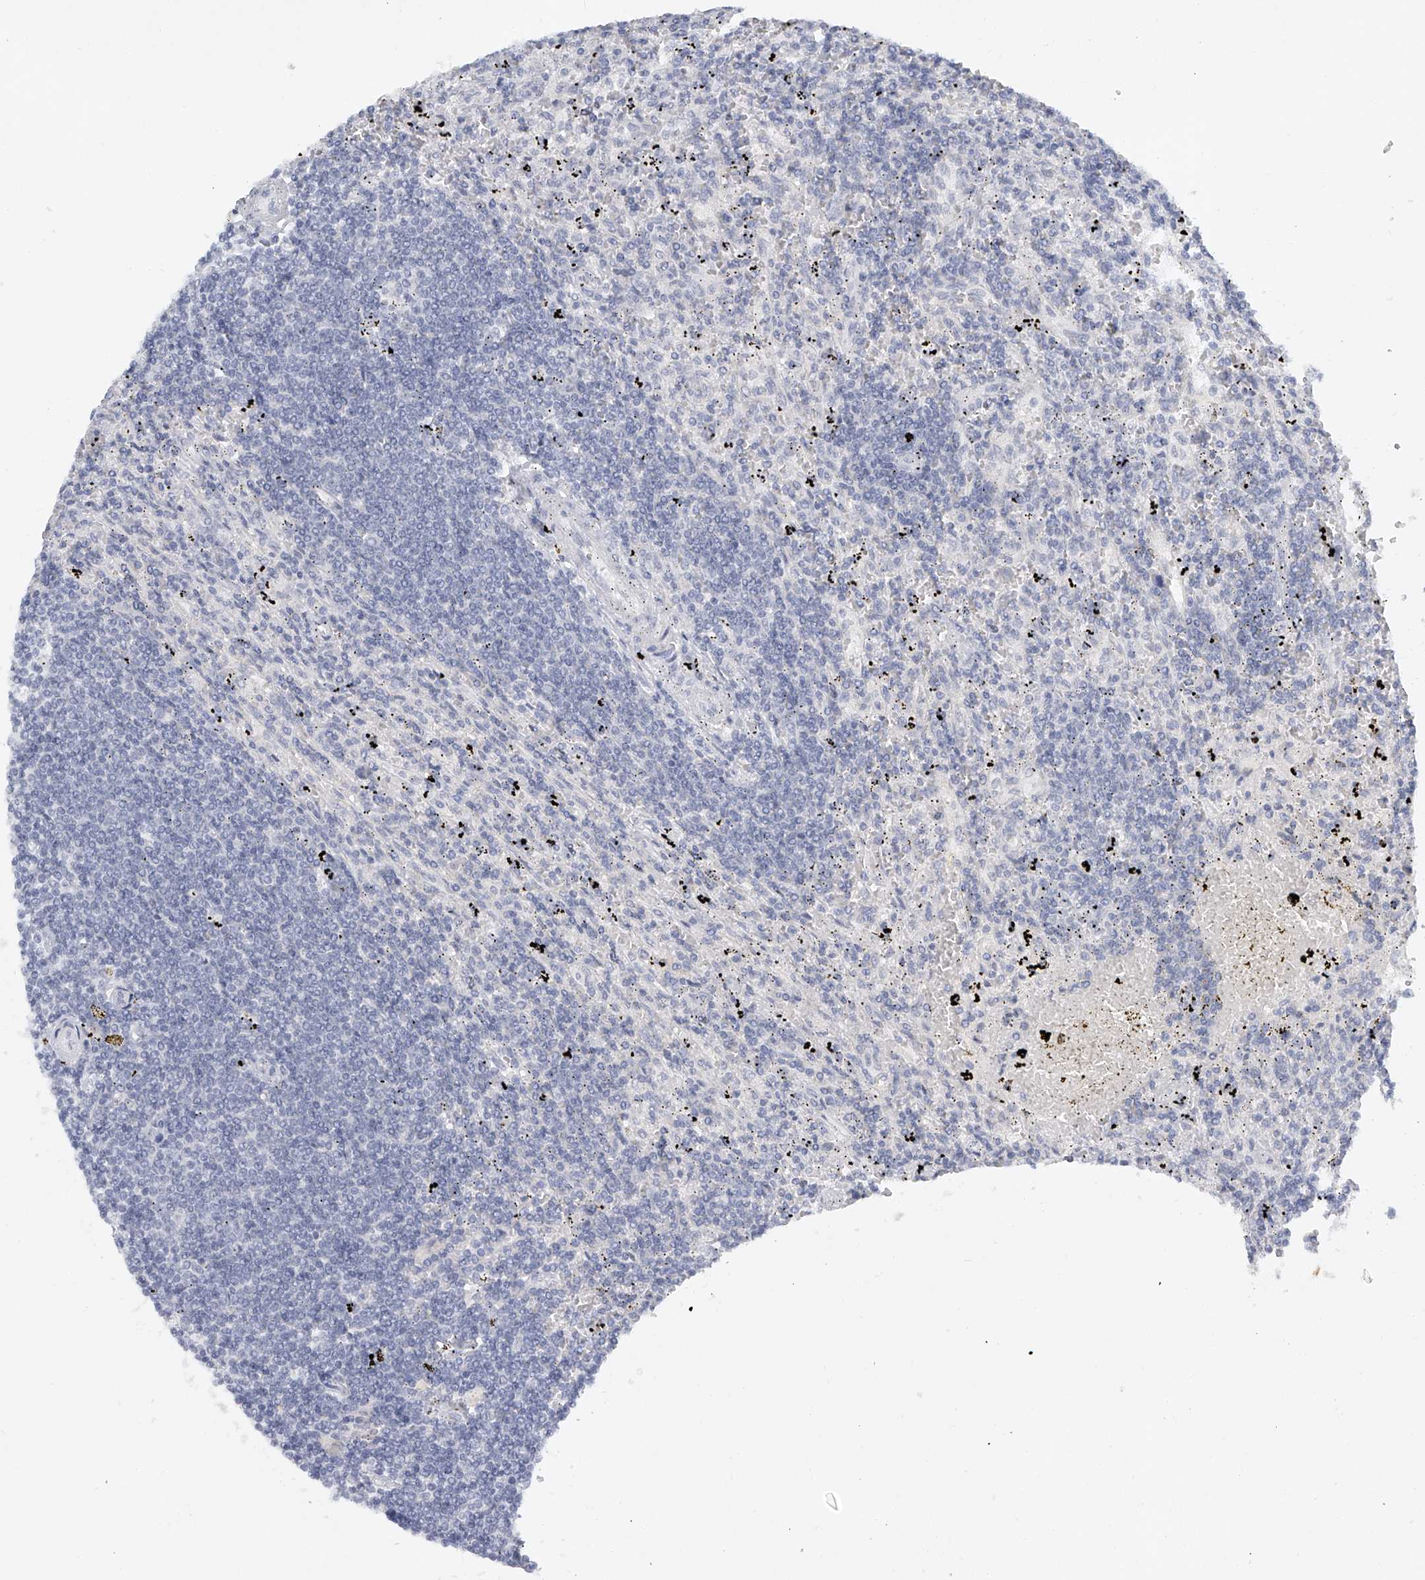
{"staining": {"intensity": "negative", "quantity": "none", "location": "none"}, "tissue": "lymphoma", "cell_type": "Tumor cells", "image_type": "cancer", "snomed": [{"axis": "morphology", "description": "Malignant lymphoma, non-Hodgkin's type, Low grade"}, {"axis": "topography", "description": "Spleen"}], "caption": "The photomicrograph exhibits no significant staining in tumor cells of lymphoma.", "gene": "FAT2", "patient": {"sex": "male", "age": 76}}